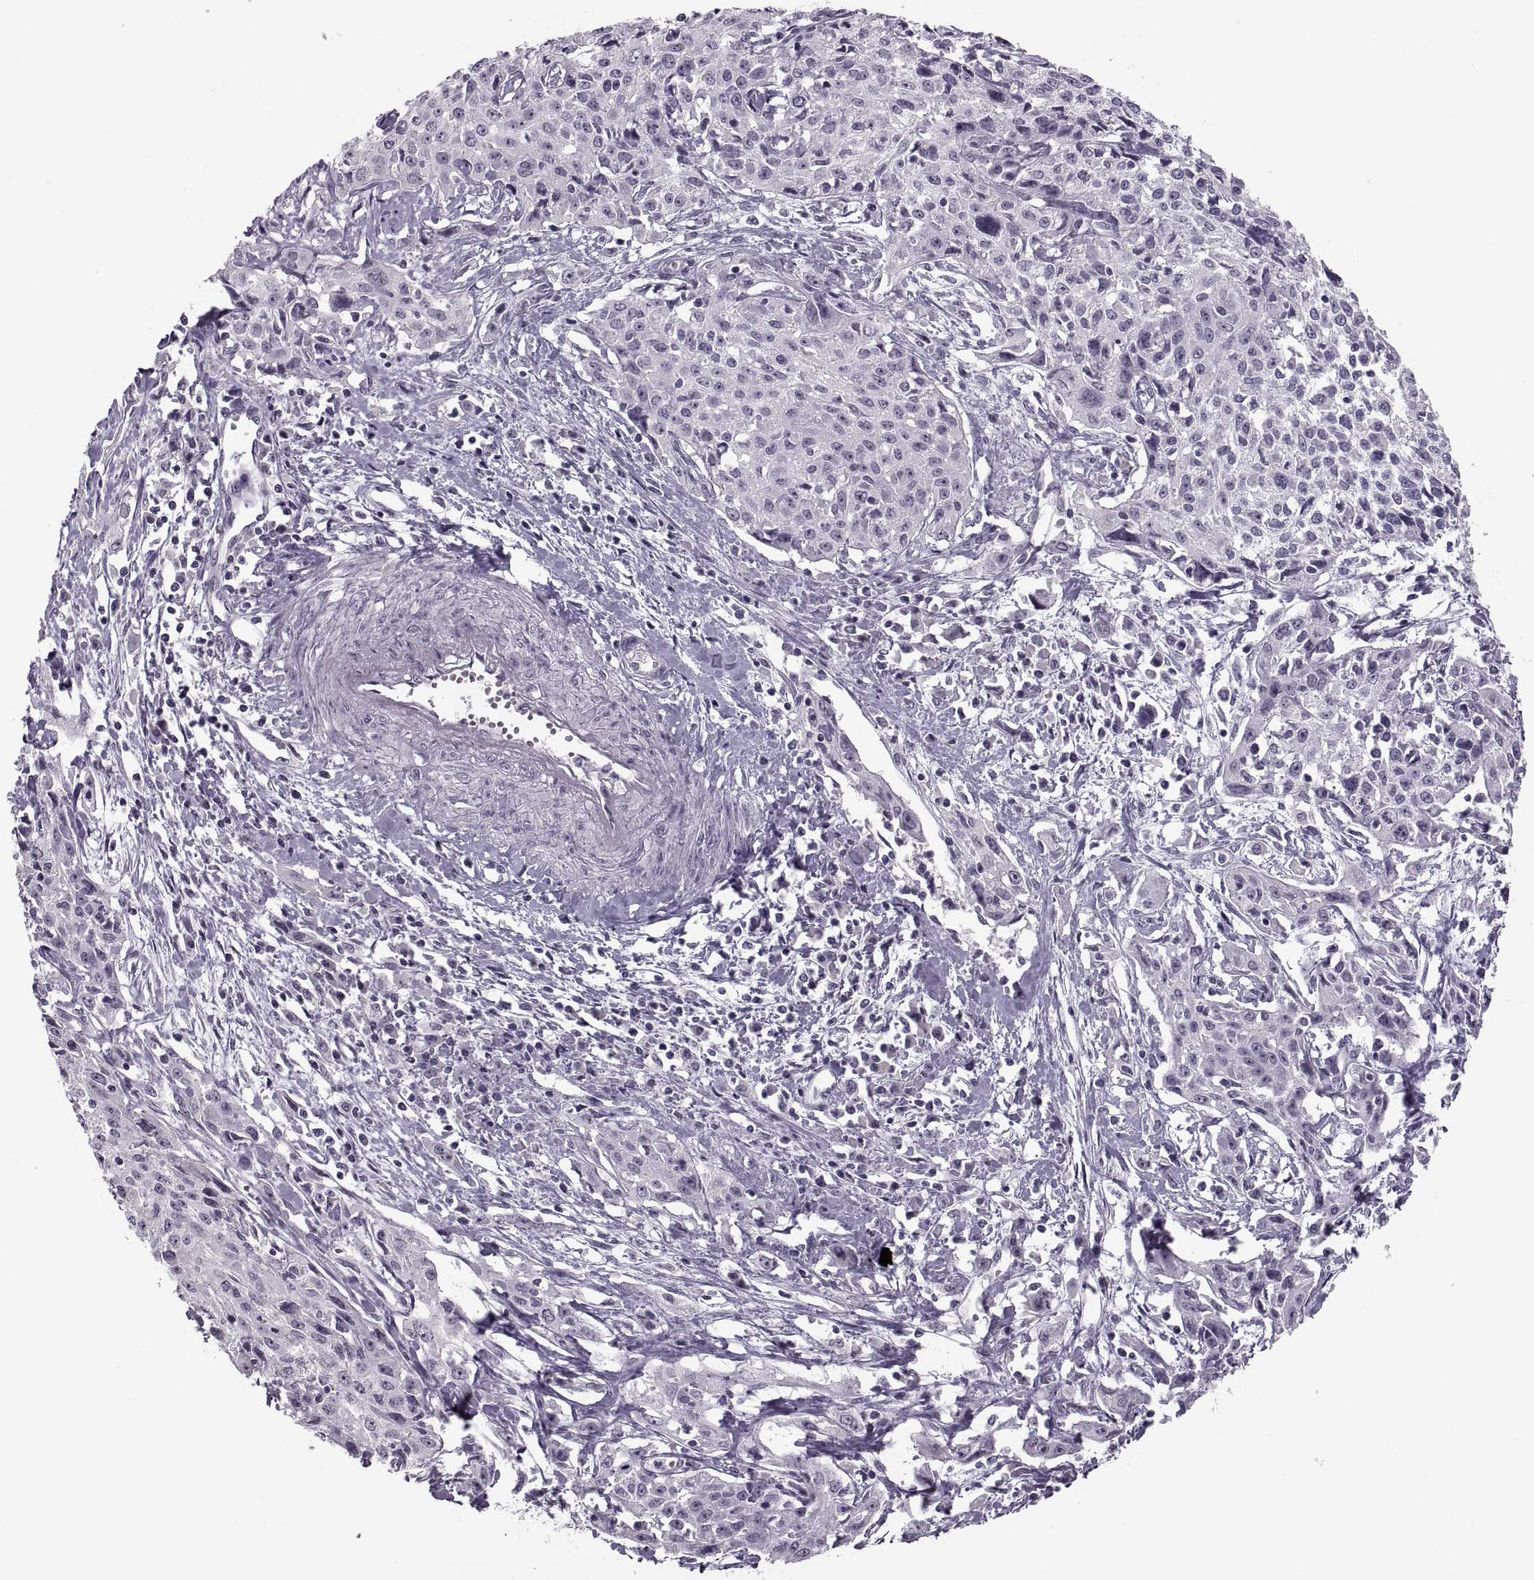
{"staining": {"intensity": "negative", "quantity": "none", "location": "none"}, "tissue": "cervical cancer", "cell_type": "Tumor cells", "image_type": "cancer", "snomed": [{"axis": "morphology", "description": "Squamous cell carcinoma, NOS"}, {"axis": "topography", "description": "Cervix"}], "caption": "This is an immunohistochemistry histopathology image of human cervical cancer. There is no positivity in tumor cells.", "gene": "PAGE5", "patient": {"sex": "female", "age": 38}}